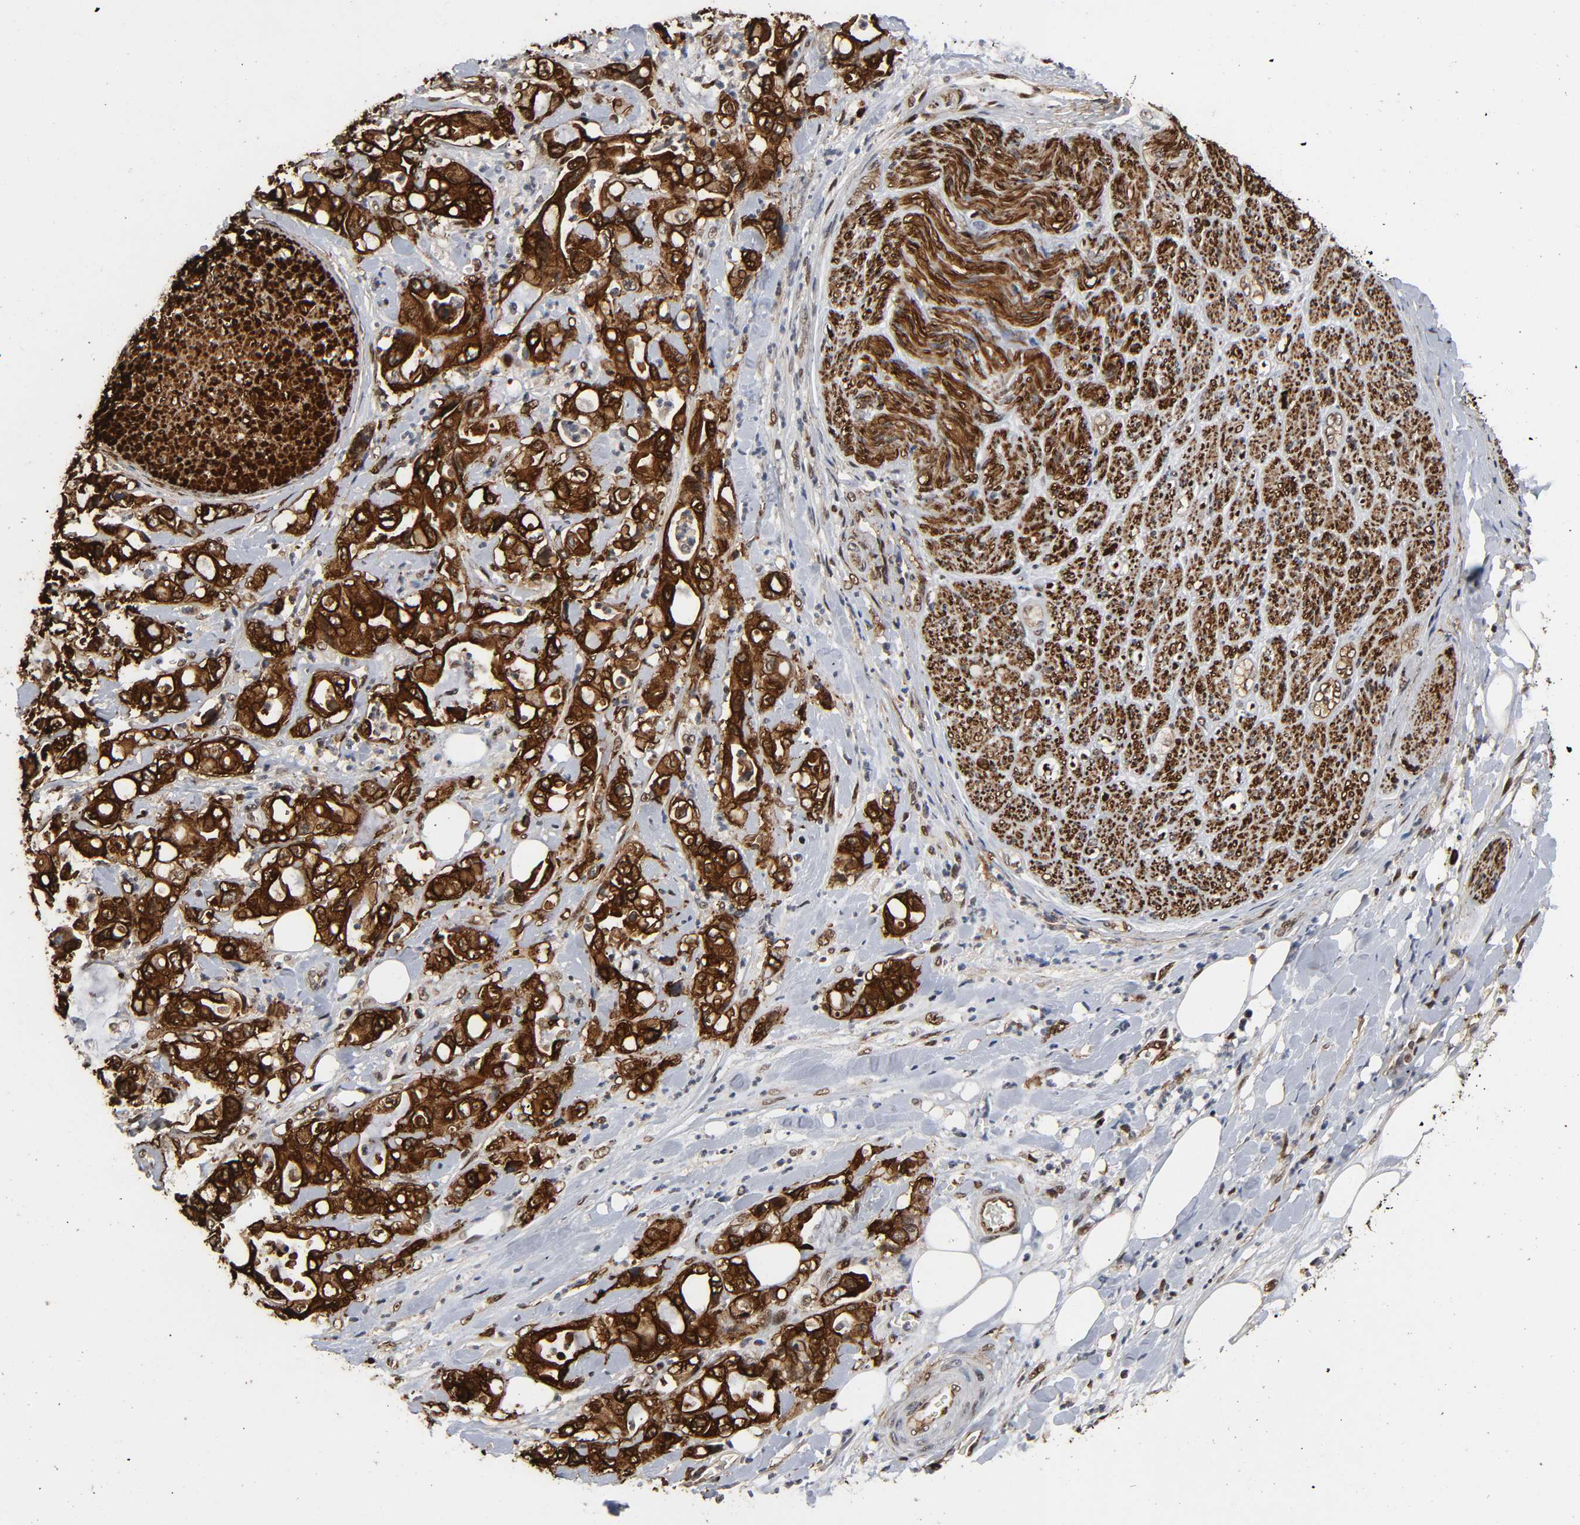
{"staining": {"intensity": "strong", "quantity": ">75%", "location": "cytoplasmic/membranous,nuclear"}, "tissue": "pancreatic cancer", "cell_type": "Tumor cells", "image_type": "cancer", "snomed": [{"axis": "morphology", "description": "Adenocarcinoma, NOS"}, {"axis": "topography", "description": "Pancreas"}], "caption": "A brown stain highlights strong cytoplasmic/membranous and nuclear positivity of a protein in pancreatic cancer (adenocarcinoma) tumor cells. (DAB (3,3'-diaminobenzidine) IHC with brightfield microscopy, high magnification).", "gene": "AHNAK2", "patient": {"sex": "male", "age": 70}}